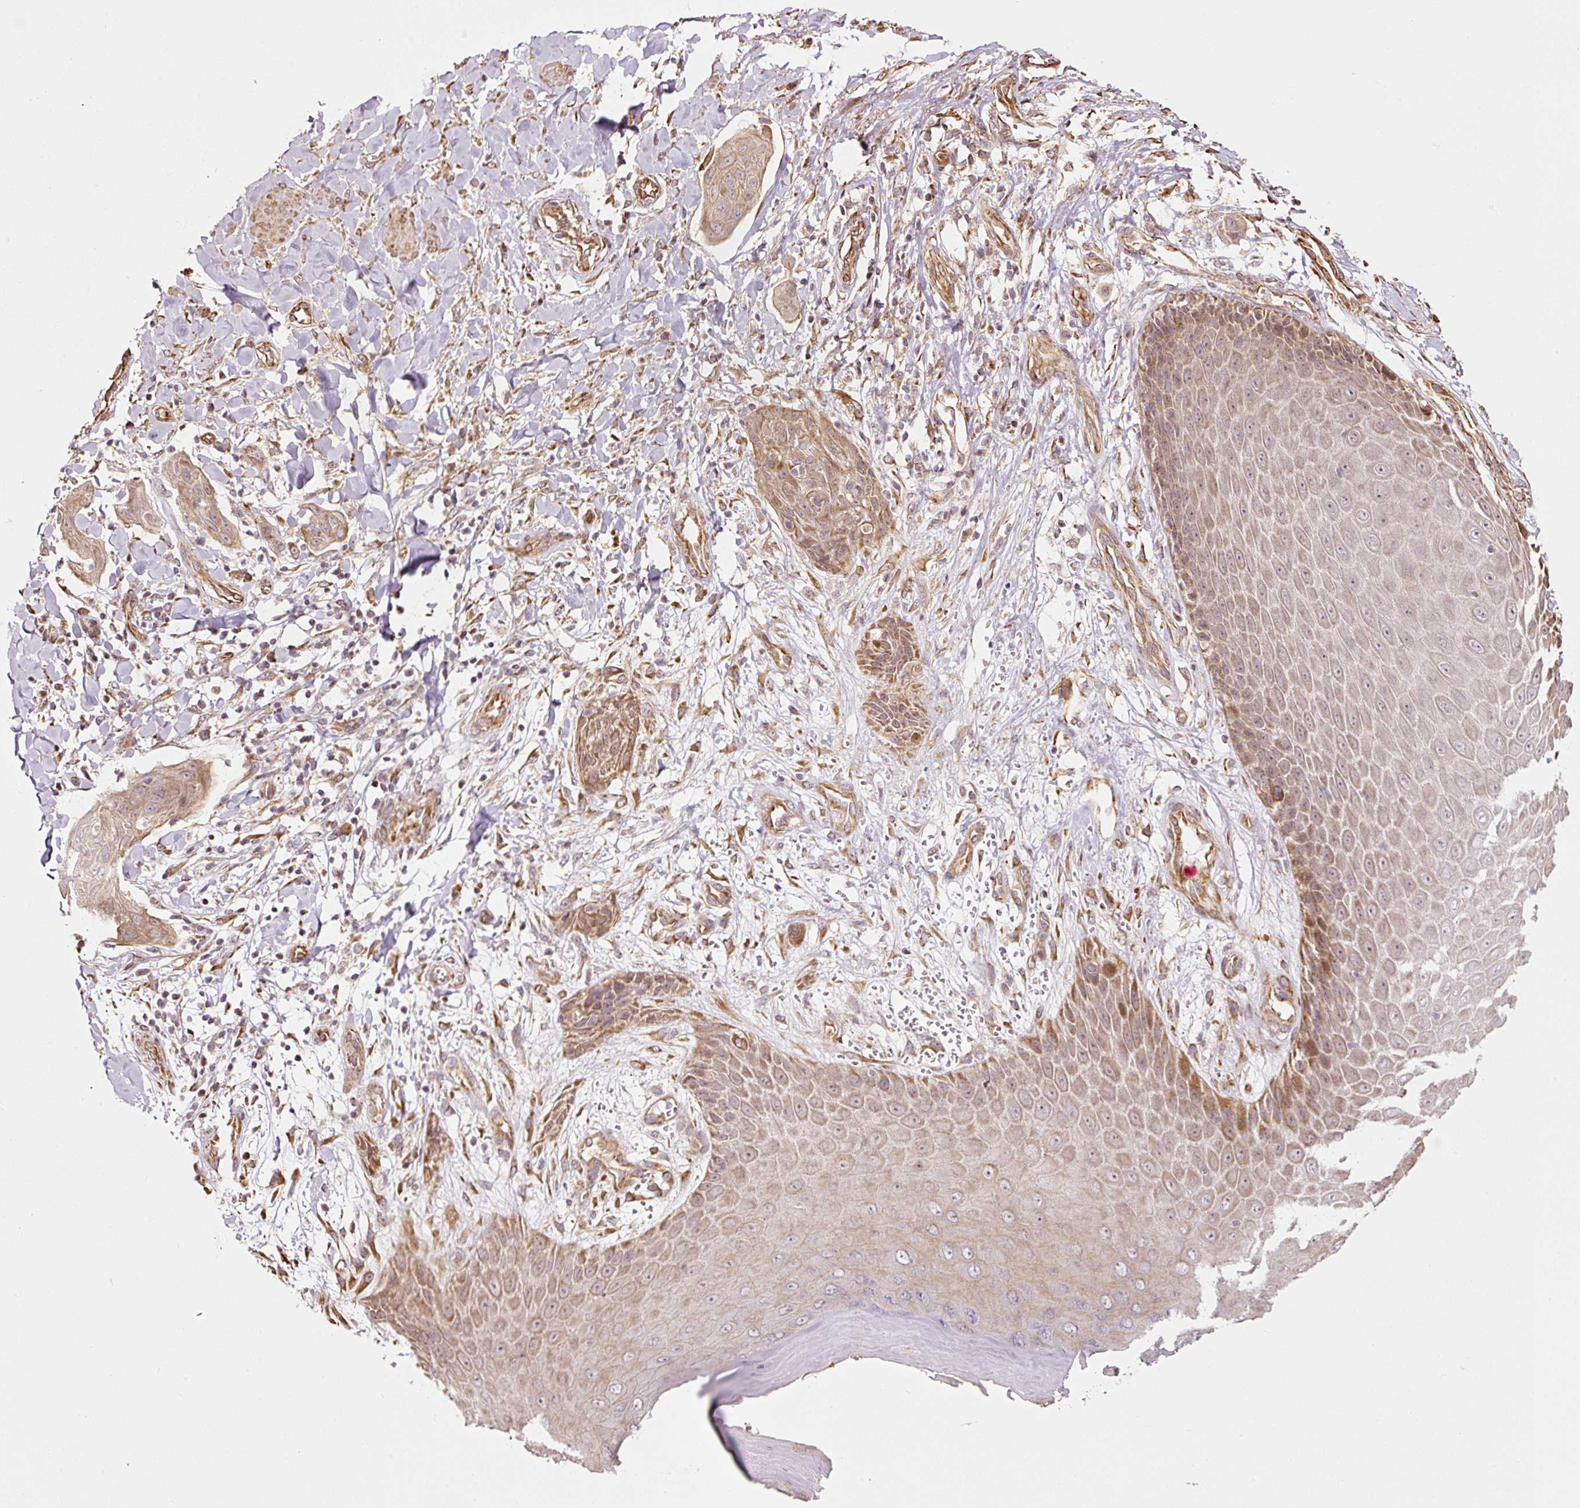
{"staining": {"intensity": "moderate", "quantity": "25%-75%", "location": "cytoplasmic/membranous"}, "tissue": "skin cancer", "cell_type": "Tumor cells", "image_type": "cancer", "snomed": [{"axis": "morphology", "description": "Squamous cell carcinoma, NOS"}, {"axis": "topography", "description": "Skin"}, {"axis": "topography", "description": "Vulva"}], "caption": "DAB (3,3'-diaminobenzidine) immunohistochemical staining of skin cancer (squamous cell carcinoma) reveals moderate cytoplasmic/membranous protein positivity in about 25%-75% of tumor cells.", "gene": "ETF1", "patient": {"sex": "female", "age": 85}}